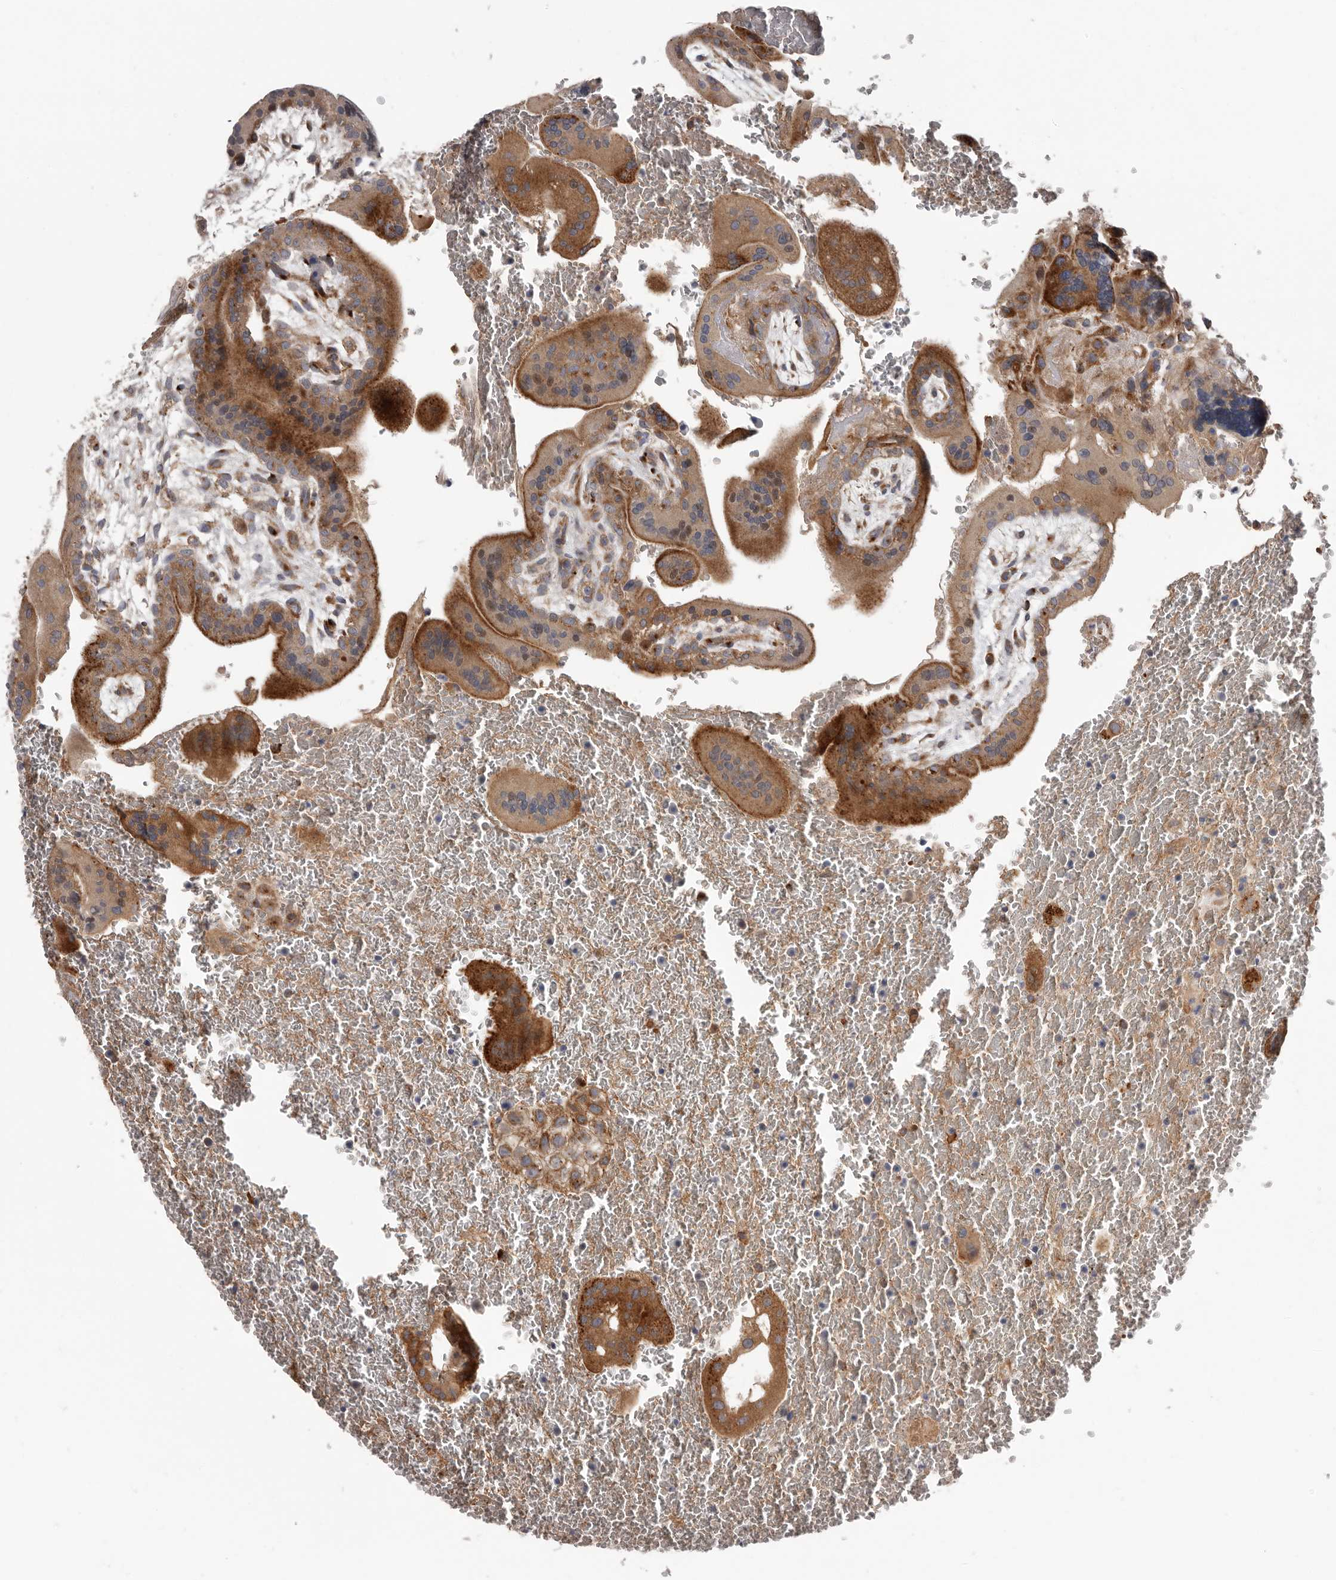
{"staining": {"intensity": "strong", "quantity": ">75%", "location": "cytoplasmic/membranous"}, "tissue": "placenta", "cell_type": "Trophoblastic cells", "image_type": "normal", "snomed": [{"axis": "morphology", "description": "Normal tissue, NOS"}, {"axis": "topography", "description": "Placenta"}], "caption": "Placenta stained with DAB (3,3'-diaminobenzidine) immunohistochemistry (IHC) exhibits high levels of strong cytoplasmic/membranous positivity in approximately >75% of trophoblastic cells. The protein of interest is stained brown, and the nuclei are stained in blue (DAB (3,3'-diaminobenzidine) IHC with brightfield microscopy, high magnification).", "gene": "ATXN3L", "patient": {"sex": "female", "age": 35}}